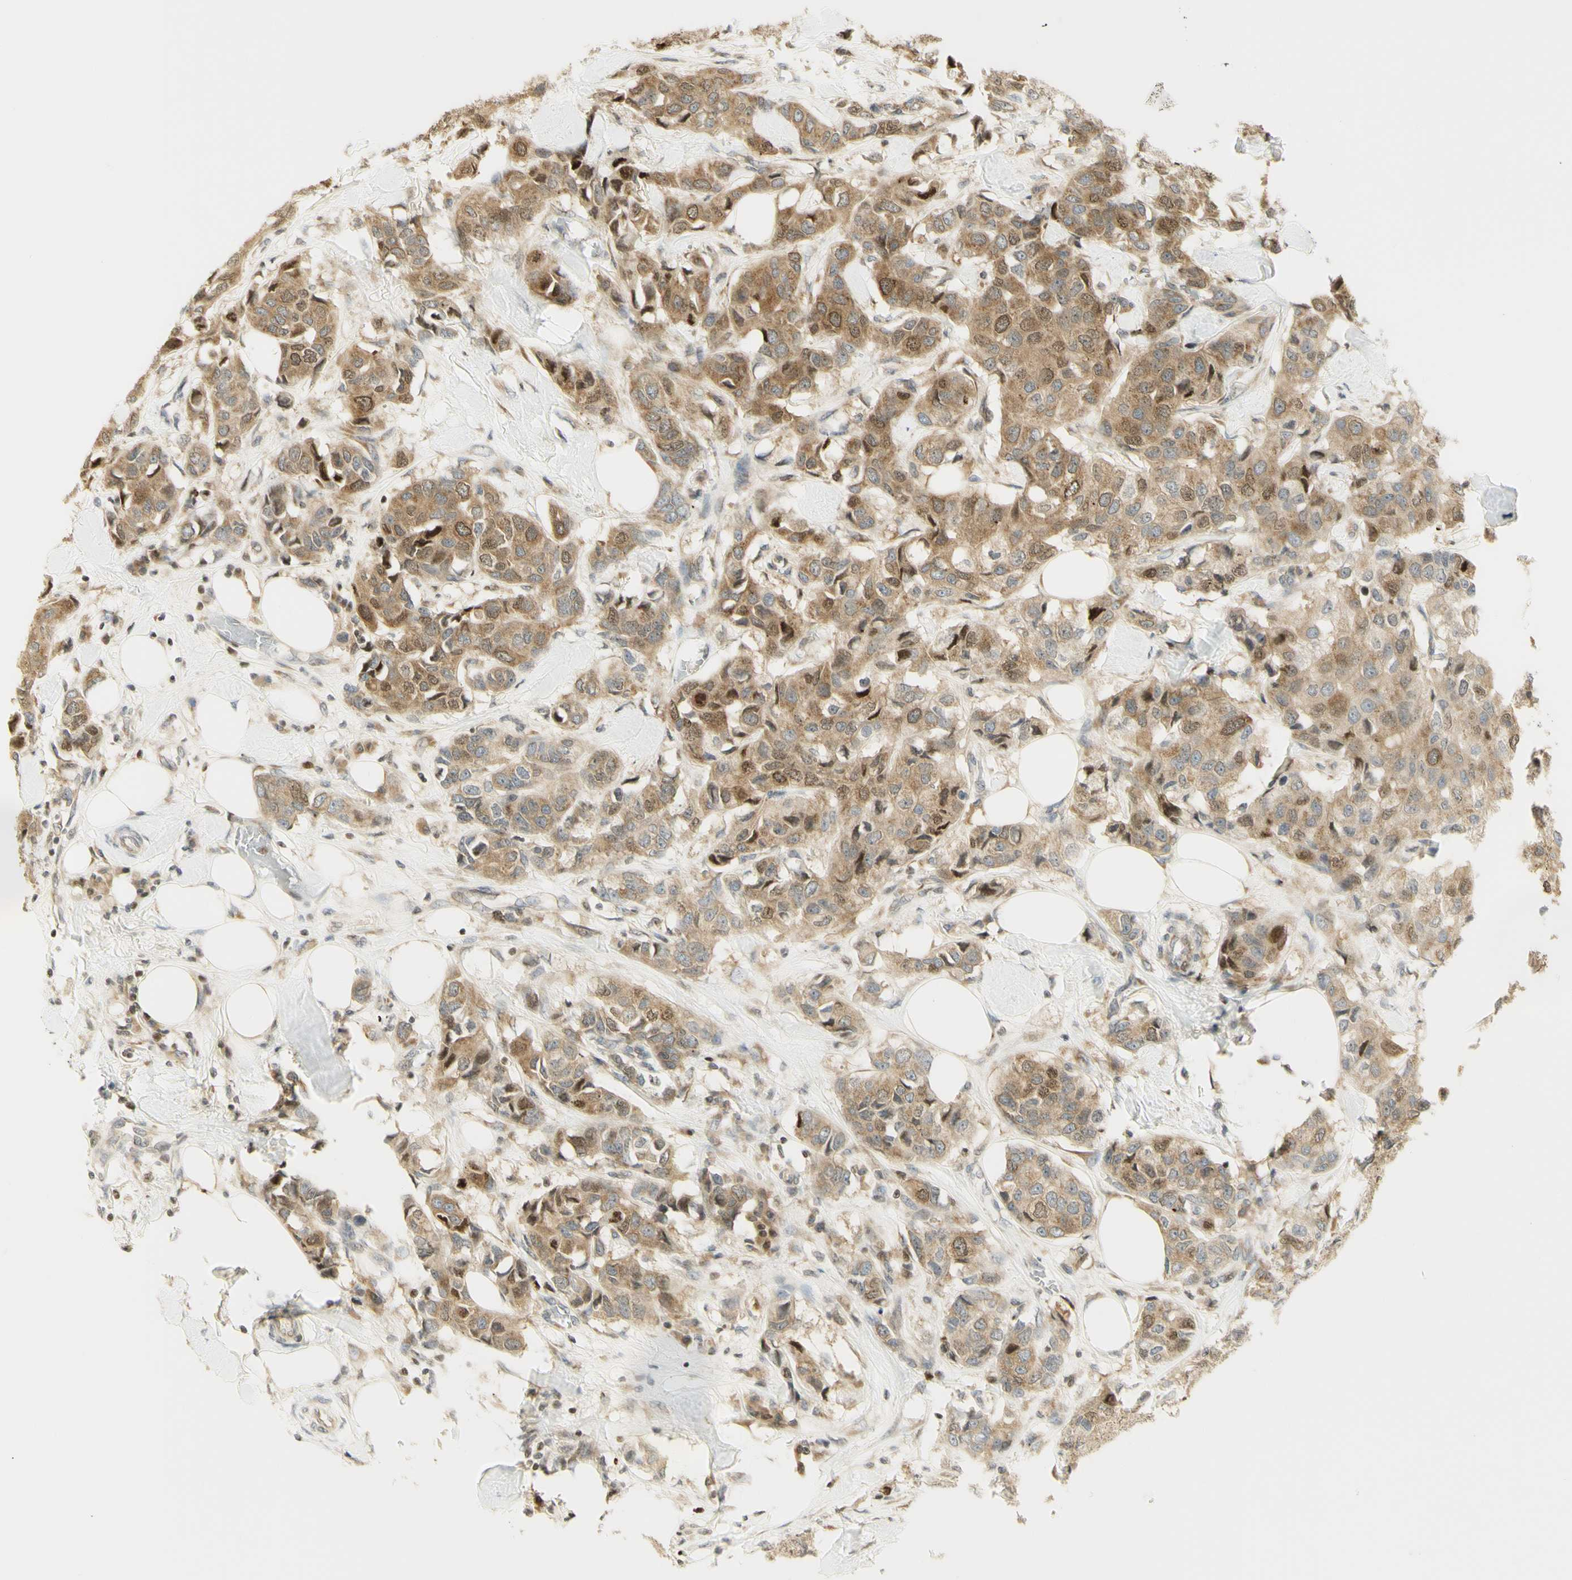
{"staining": {"intensity": "moderate", "quantity": ">75%", "location": "cytoplasmic/membranous,nuclear"}, "tissue": "breast cancer", "cell_type": "Tumor cells", "image_type": "cancer", "snomed": [{"axis": "morphology", "description": "Duct carcinoma"}, {"axis": "topography", "description": "Breast"}], "caption": "Breast cancer (infiltrating ductal carcinoma) stained for a protein (brown) displays moderate cytoplasmic/membranous and nuclear positive expression in about >75% of tumor cells.", "gene": "KIF11", "patient": {"sex": "female", "age": 80}}